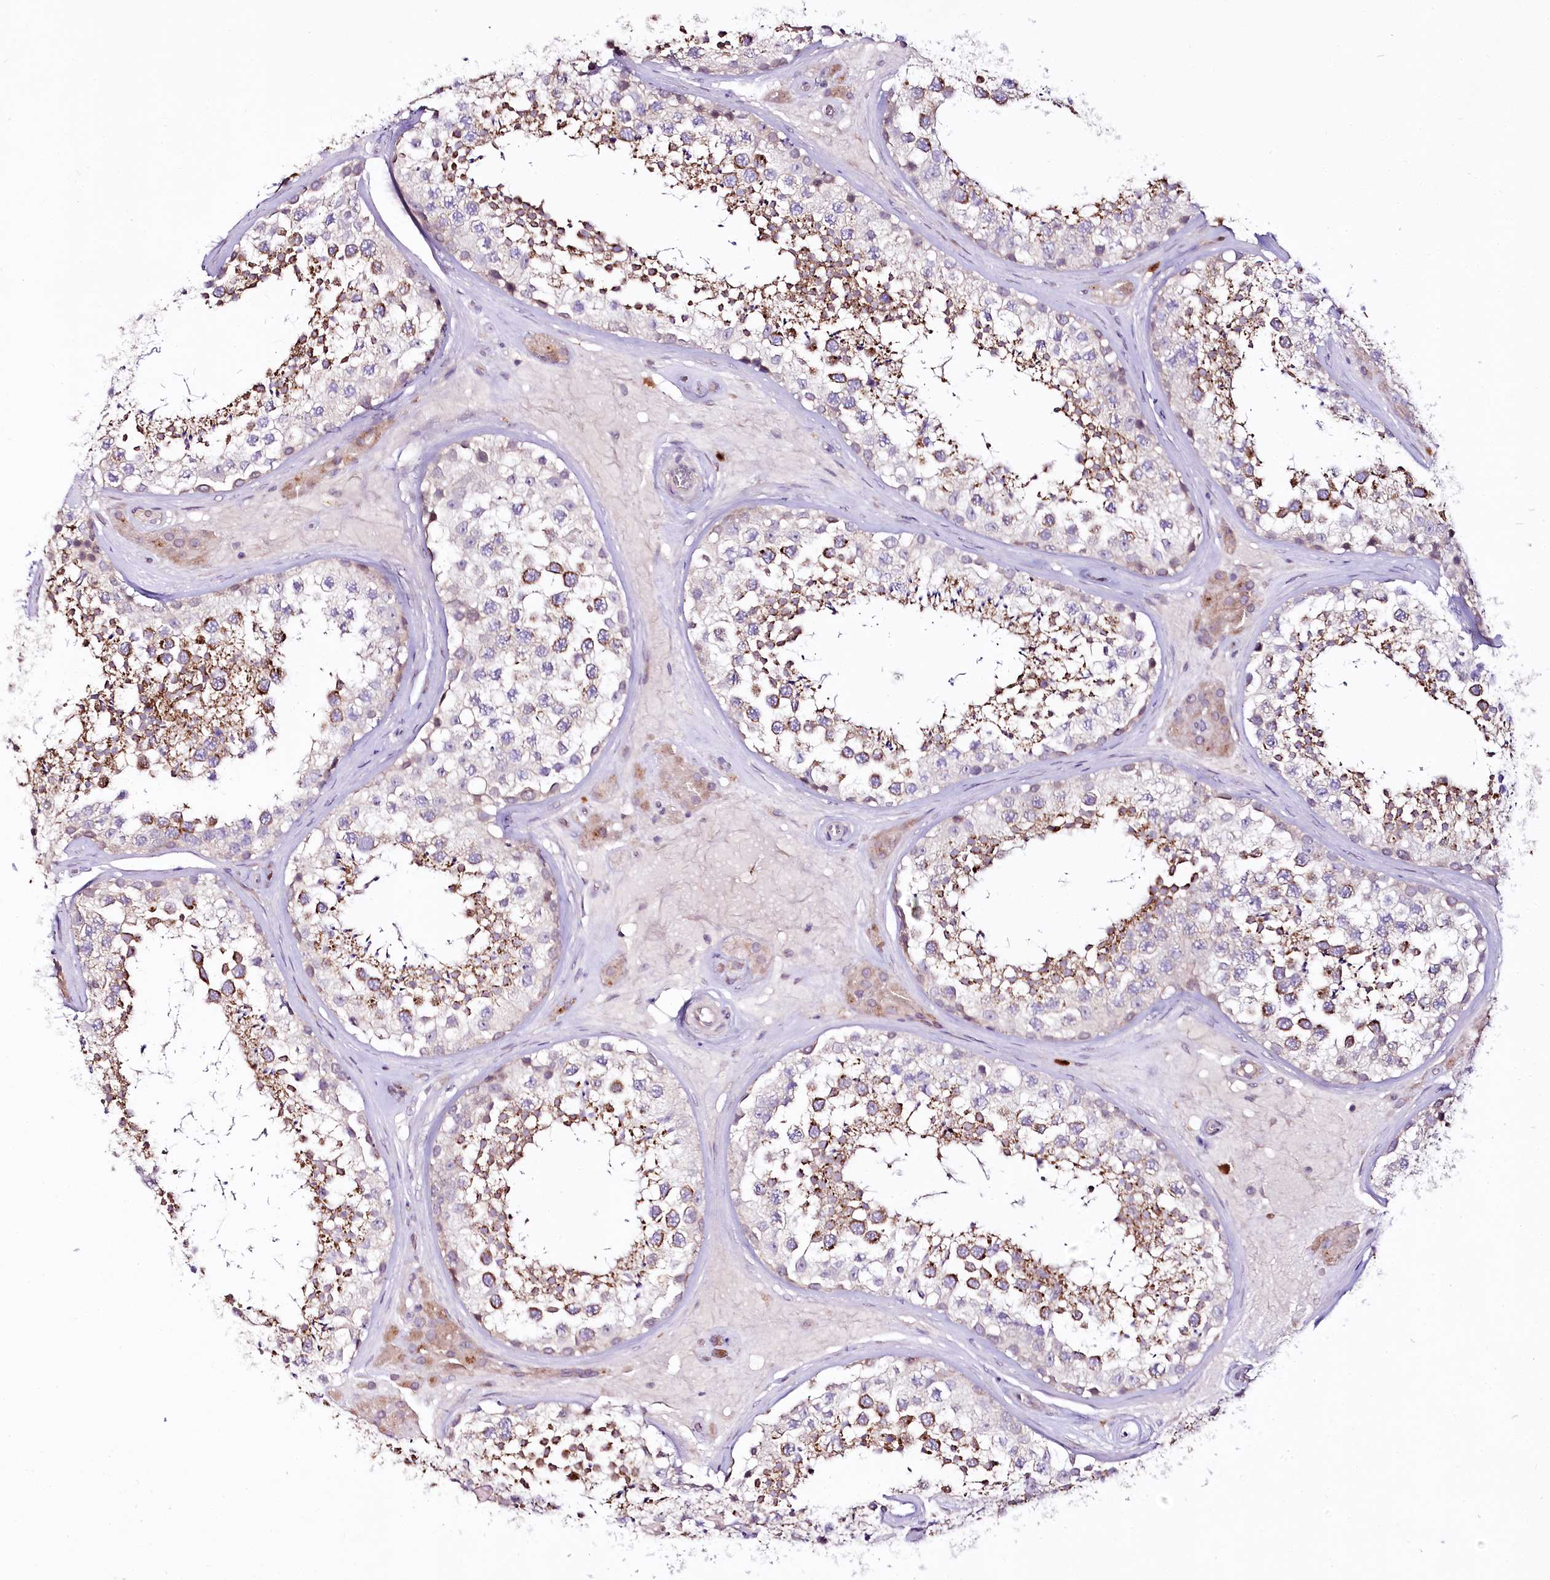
{"staining": {"intensity": "strong", "quantity": "25%-75%", "location": "cytoplasmic/membranous"}, "tissue": "testis", "cell_type": "Cells in seminiferous ducts", "image_type": "normal", "snomed": [{"axis": "morphology", "description": "Normal tissue, NOS"}, {"axis": "topography", "description": "Testis"}], "caption": "Unremarkable testis was stained to show a protein in brown. There is high levels of strong cytoplasmic/membranous positivity in about 25%-75% of cells in seminiferous ducts. (IHC, brightfield microscopy, high magnification).", "gene": "VWA5A", "patient": {"sex": "male", "age": 46}}